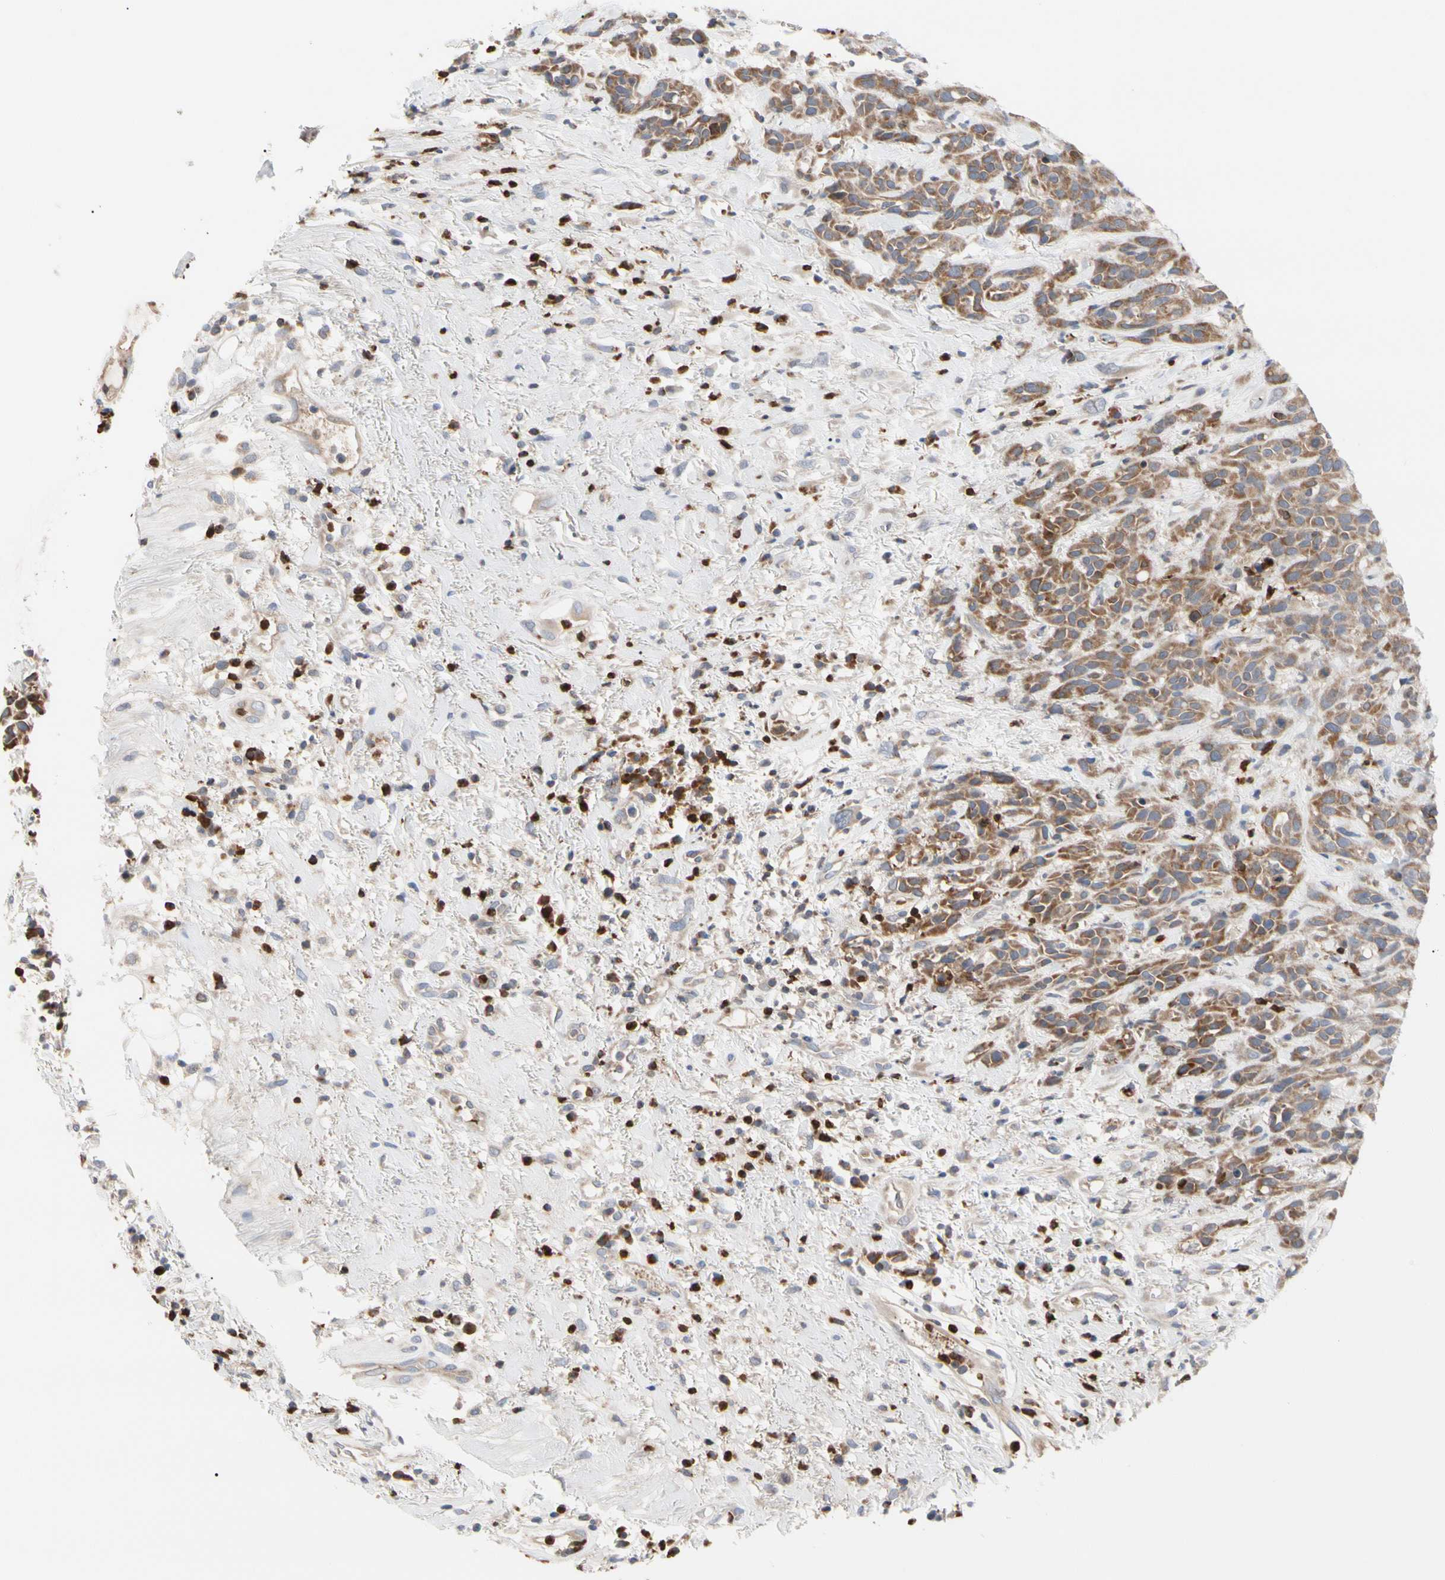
{"staining": {"intensity": "moderate", "quantity": ">75%", "location": "cytoplasmic/membranous"}, "tissue": "head and neck cancer", "cell_type": "Tumor cells", "image_type": "cancer", "snomed": [{"axis": "morphology", "description": "Squamous cell carcinoma, NOS"}, {"axis": "topography", "description": "Head-Neck"}], "caption": "Head and neck cancer stained with a protein marker displays moderate staining in tumor cells.", "gene": "MCL1", "patient": {"sex": "male", "age": 62}}